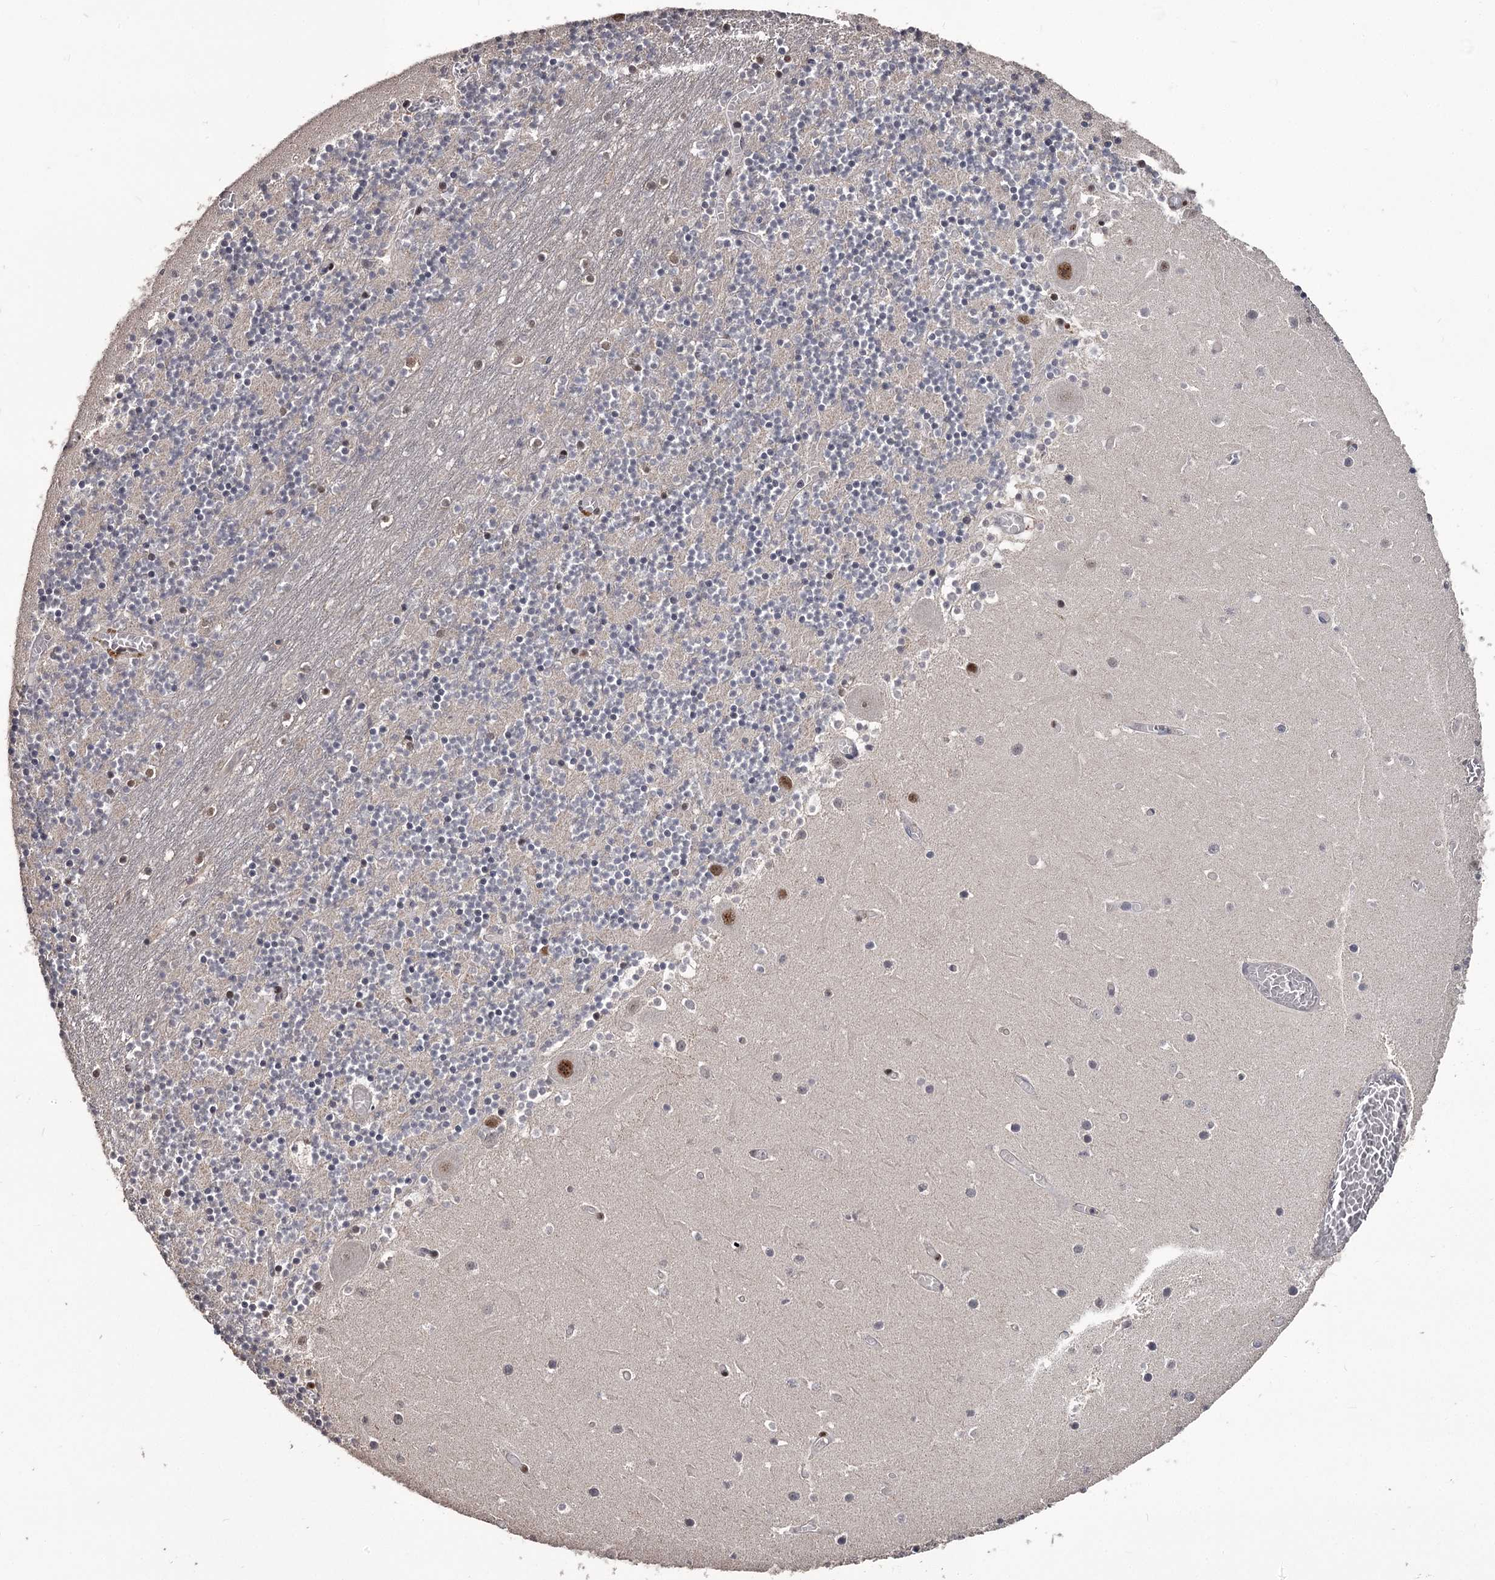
{"staining": {"intensity": "moderate", "quantity": "25%-75%", "location": "nuclear"}, "tissue": "cerebellum", "cell_type": "Cells in granular layer", "image_type": "normal", "snomed": [{"axis": "morphology", "description": "Normal tissue, NOS"}, {"axis": "topography", "description": "Cerebellum"}], "caption": "Immunohistochemical staining of unremarkable cerebellum exhibits 25%-75% levels of moderate nuclear protein expression in about 25%-75% of cells in granular layer. The staining was performed using DAB (3,3'-diaminobenzidine), with brown indicating positive protein expression. Nuclei are stained blue with hematoxylin.", "gene": "PRPF40B", "patient": {"sex": "female", "age": 28}}